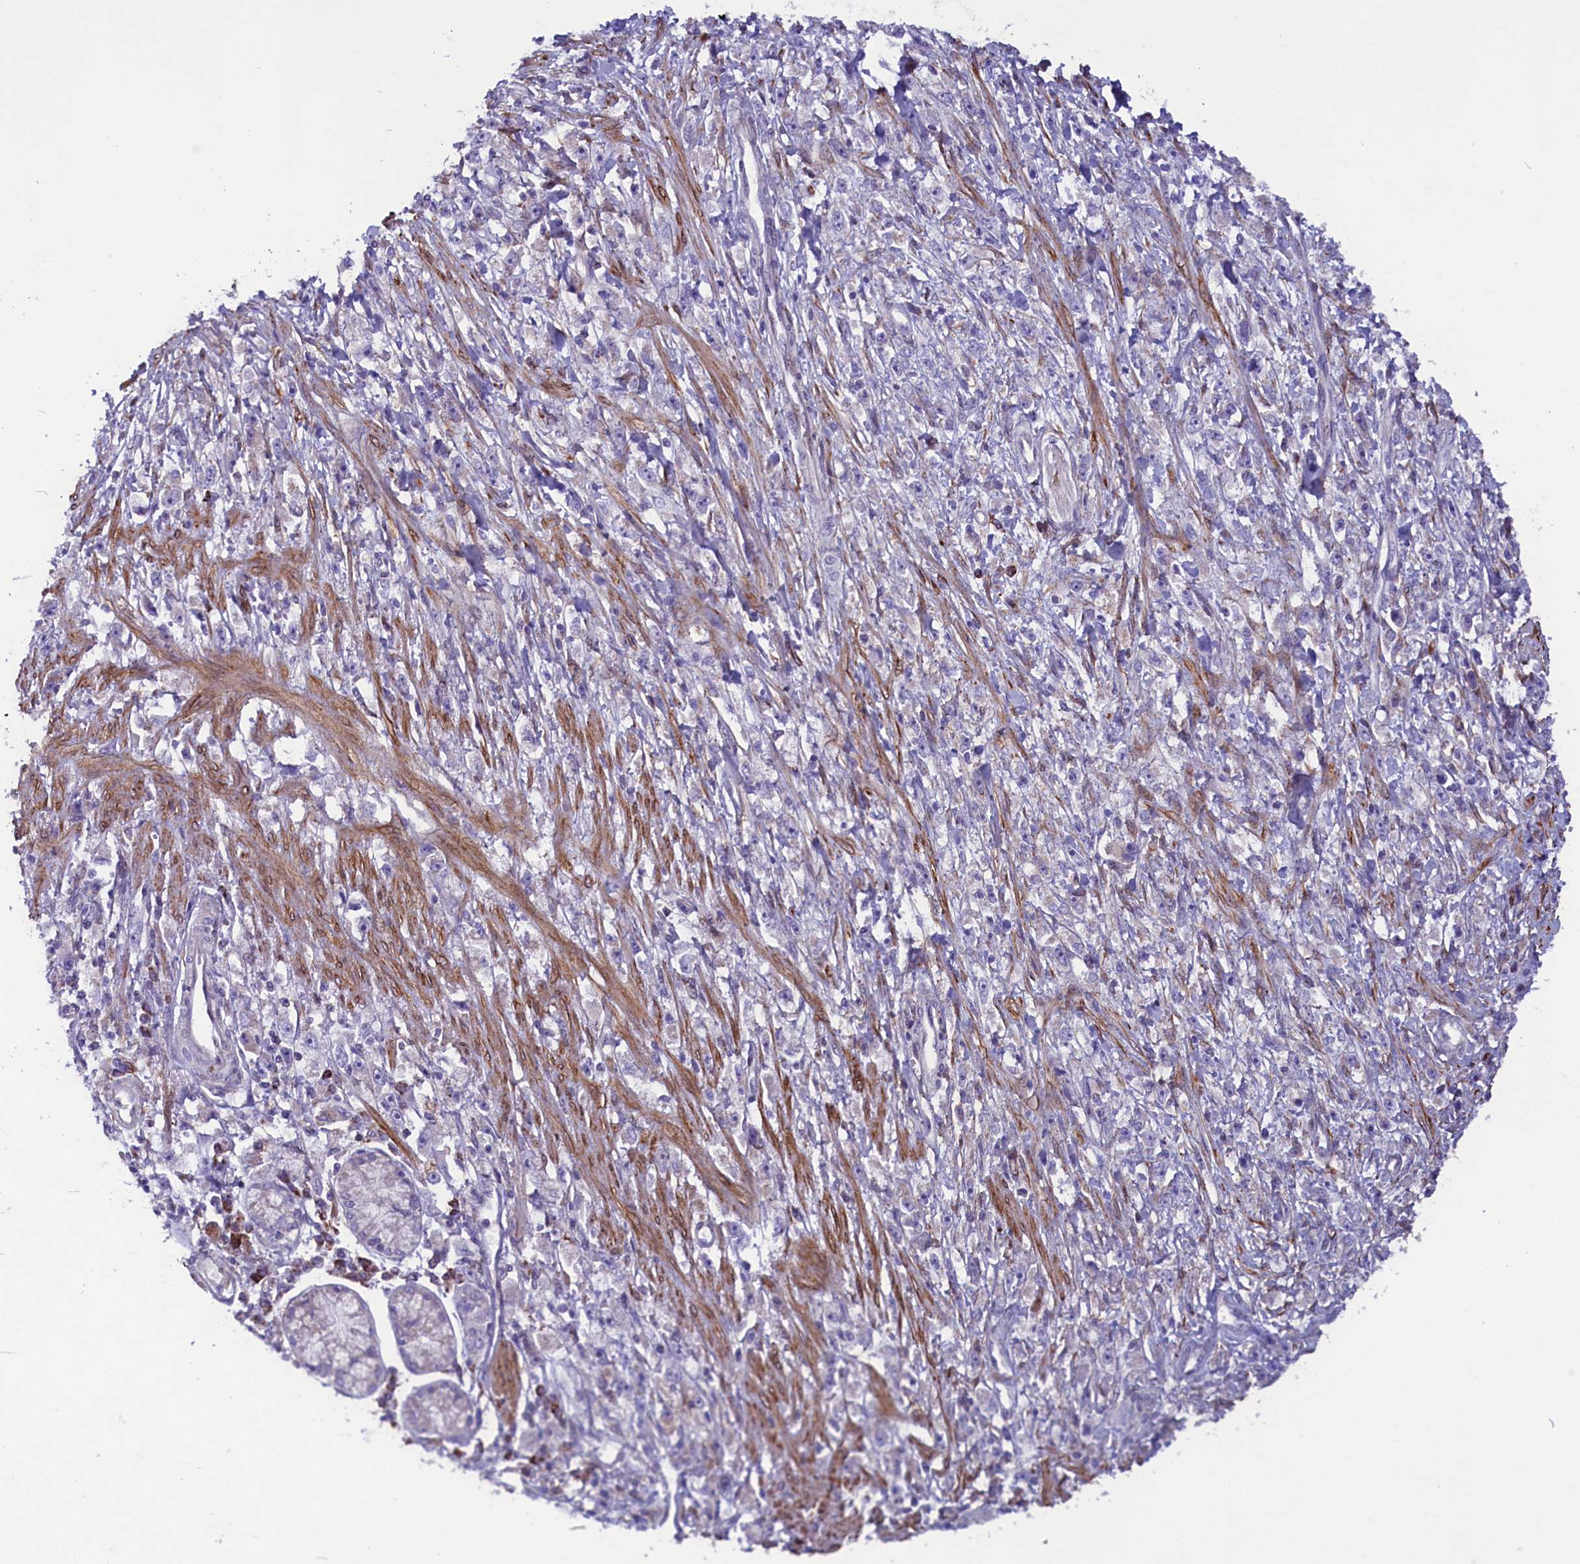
{"staining": {"intensity": "negative", "quantity": "none", "location": "none"}, "tissue": "stomach cancer", "cell_type": "Tumor cells", "image_type": "cancer", "snomed": [{"axis": "morphology", "description": "Adenocarcinoma, NOS"}, {"axis": "topography", "description": "Stomach"}], "caption": "Immunohistochemical staining of human stomach adenocarcinoma reveals no significant positivity in tumor cells.", "gene": "MIEF2", "patient": {"sex": "female", "age": 59}}